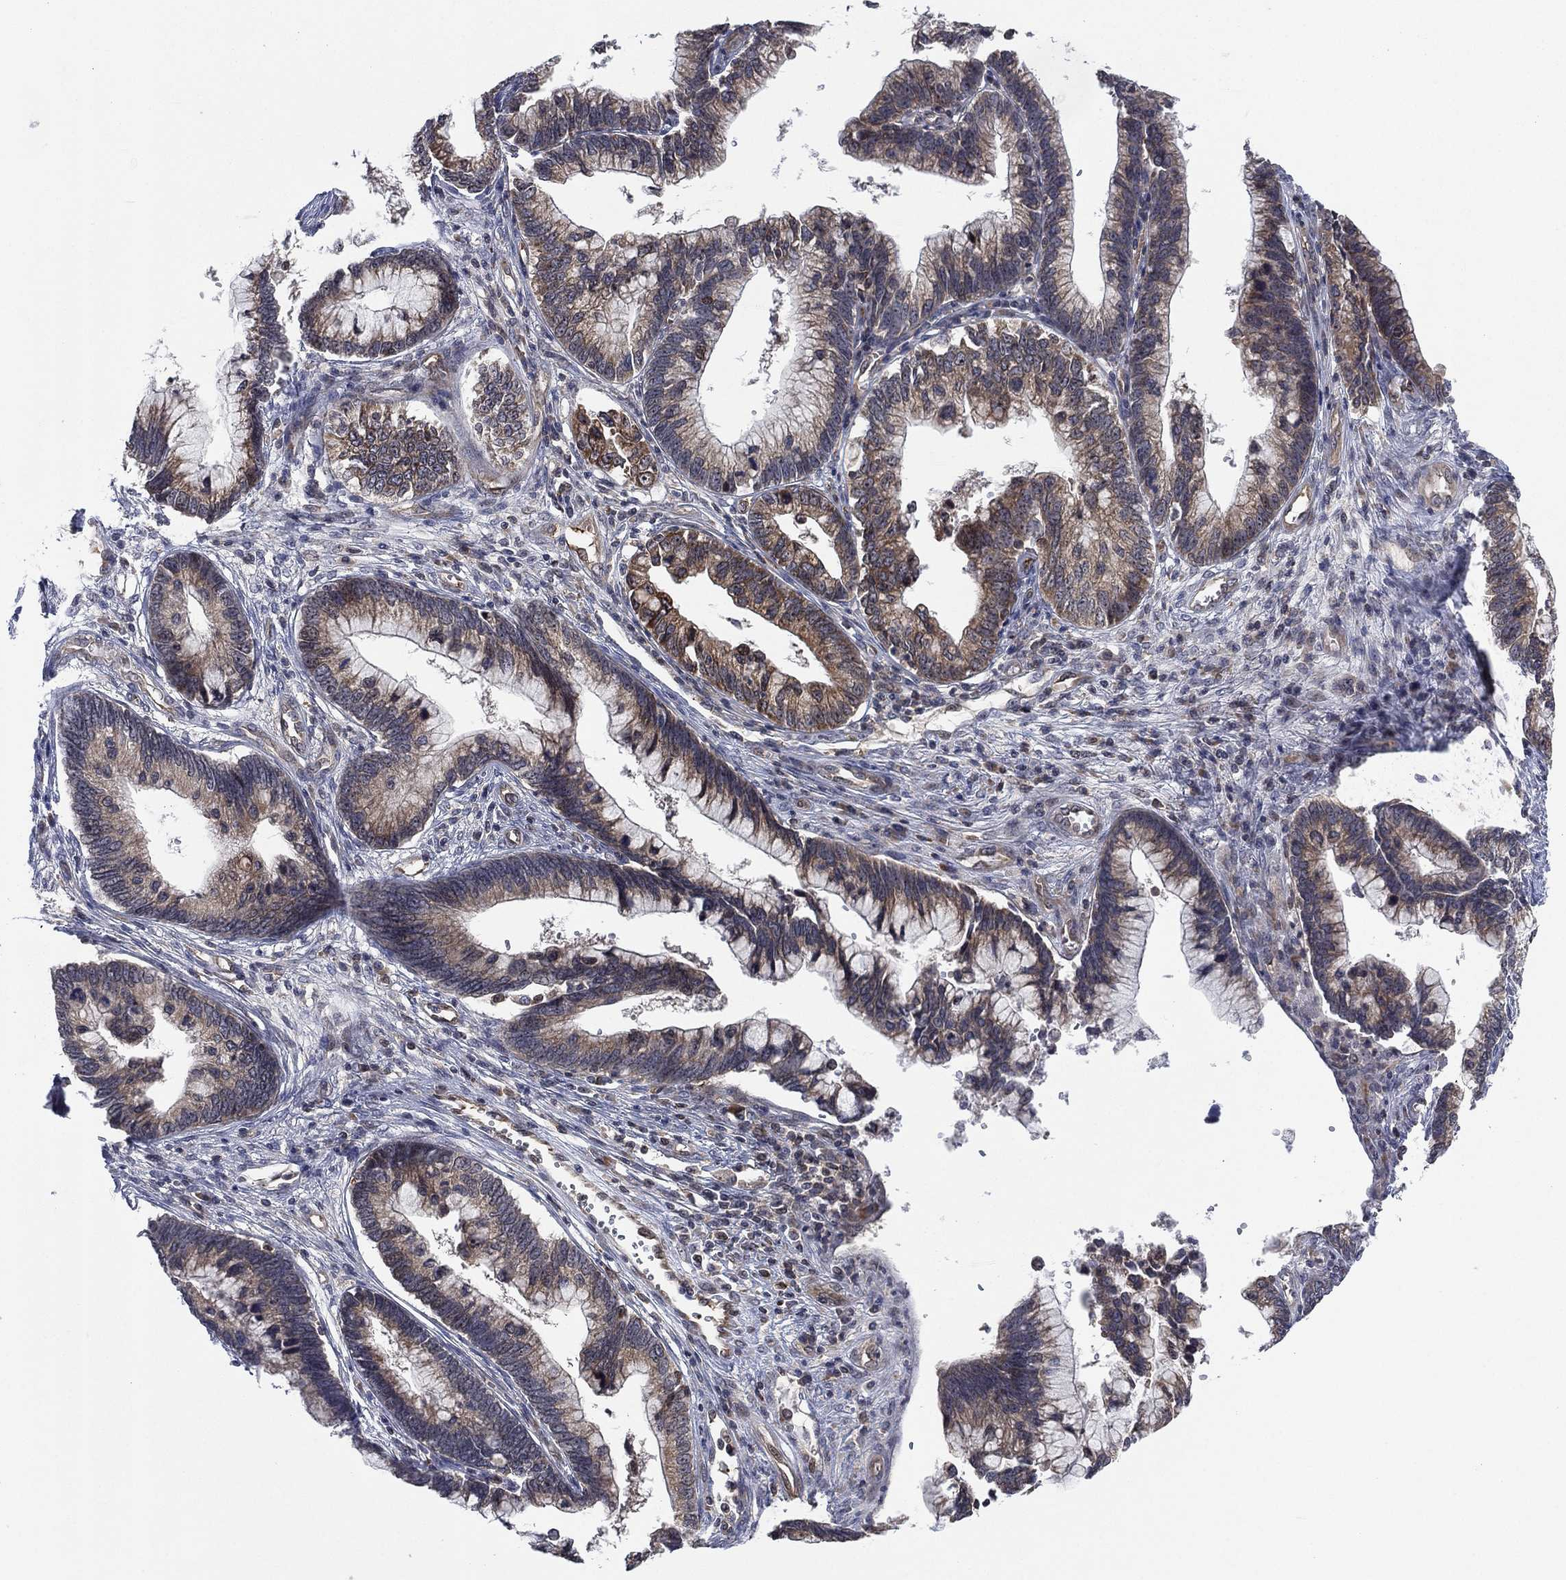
{"staining": {"intensity": "weak", "quantity": "25%-75%", "location": "cytoplasmic/membranous"}, "tissue": "cervical cancer", "cell_type": "Tumor cells", "image_type": "cancer", "snomed": [{"axis": "morphology", "description": "Adenocarcinoma, NOS"}, {"axis": "topography", "description": "Cervix"}], "caption": "The histopathology image exhibits immunohistochemical staining of cervical cancer (adenocarcinoma). There is weak cytoplasmic/membranous expression is seen in approximately 25%-75% of tumor cells. (brown staining indicates protein expression, while blue staining denotes nuclei).", "gene": "TMCO1", "patient": {"sex": "female", "age": 44}}